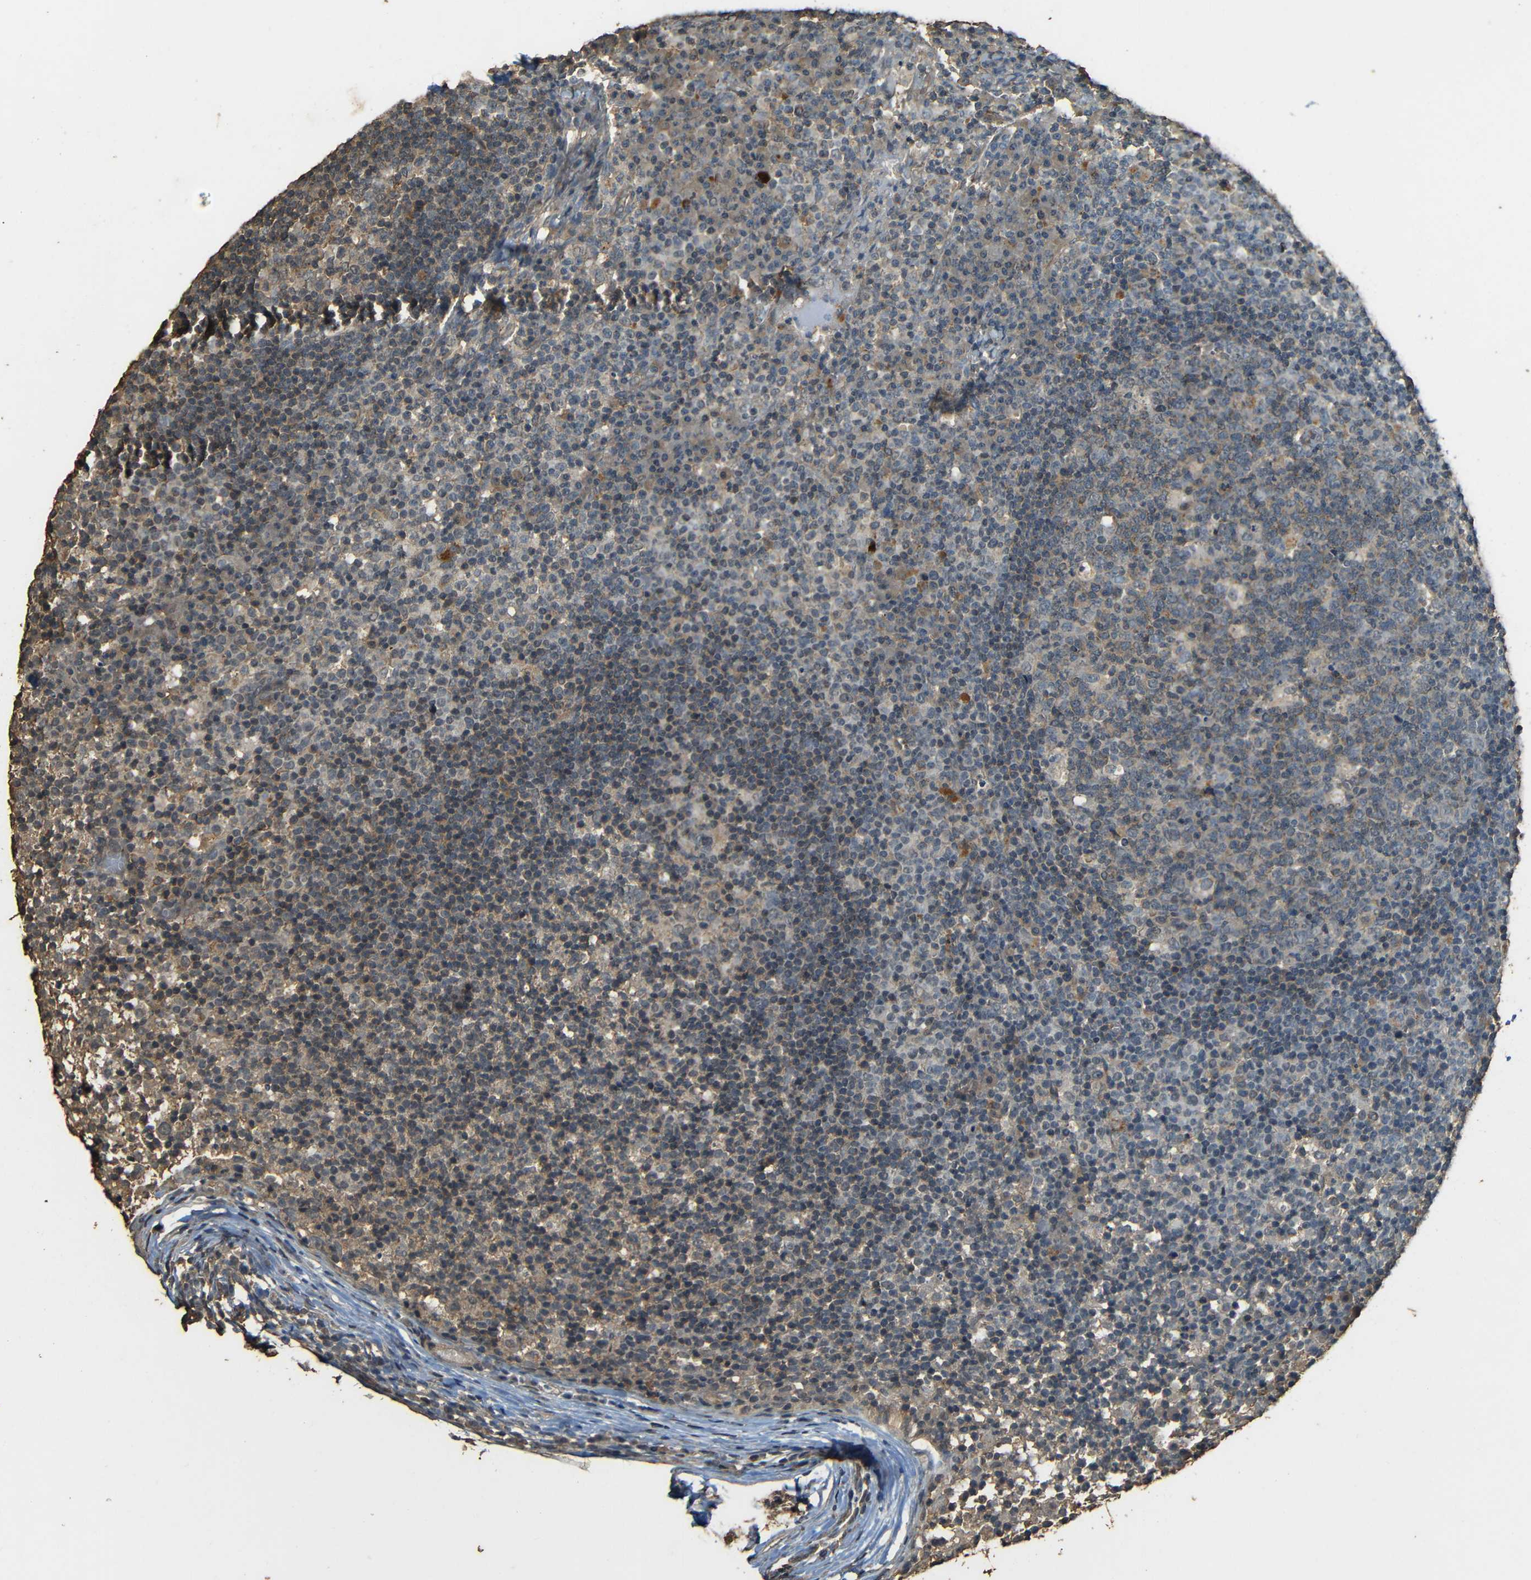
{"staining": {"intensity": "weak", "quantity": ">75%", "location": "cytoplasmic/membranous"}, "tissue": "lymph node", "cell_type": "Germinal center cells", "image_type": "normal", "snomed": [{"axis": "morphology", "description": "Normal tissue, NOS"}, {"axis": "morphology", "description": "Inflammation, NOS"}, {"axis": "topography", "description": "Lymph node"}], "caption": "DAB immunohistochemical staining of normal human lymph node demonstrates weak cytoplasmic/membranous protein positivity in approximately >75% of germinal center cells.", "gene": "PDE5A", "patient": {"sex": "male", "age": 55}}